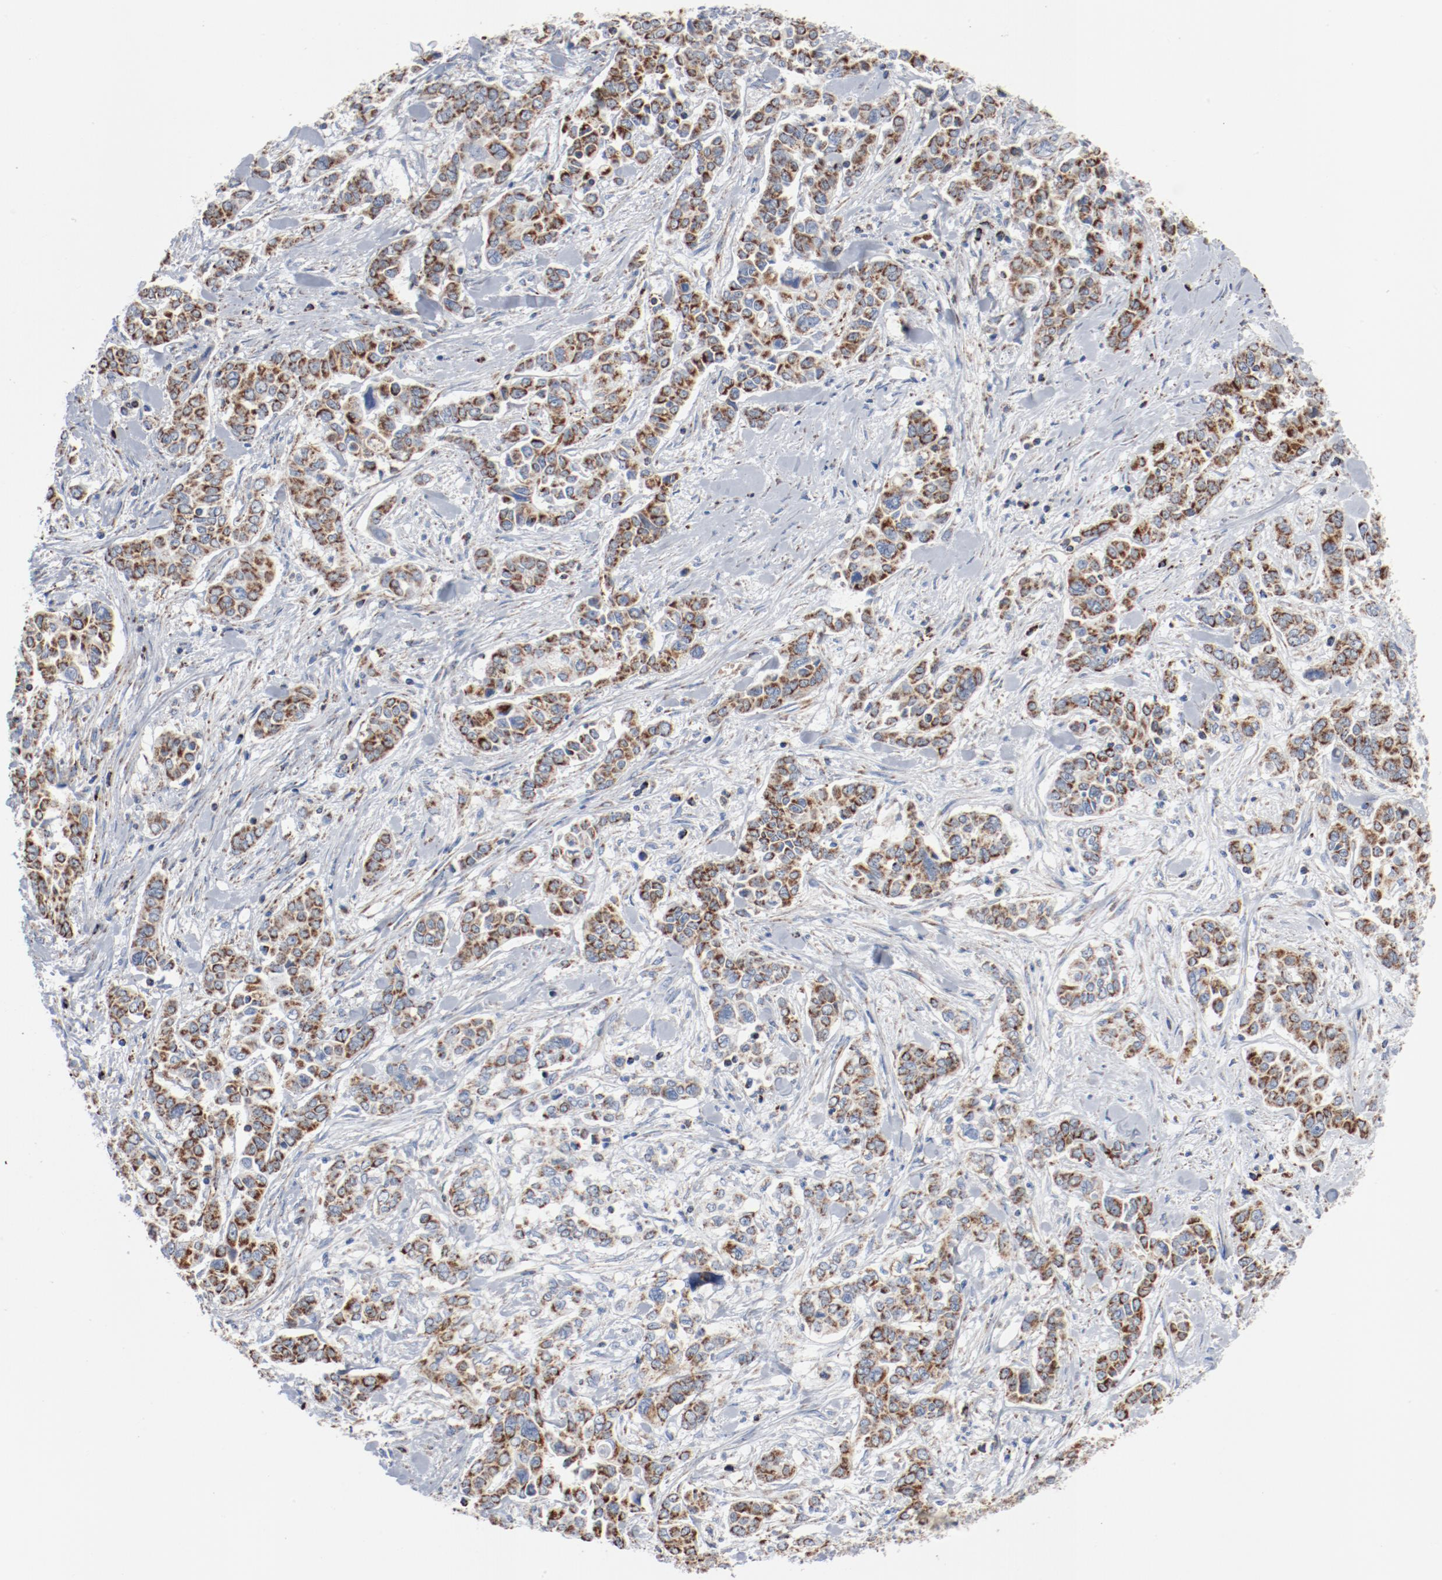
{"staining": {"intensity": "moderate", "quantity": ">75%", "location": "cytoplasmic/membranous"}, "tissue": "pancreatic cancer", "cell_type": "Tumor cells", "image_type": "cancer", "snomed": [{"axis": "morphology", "description": "Adenocarcinoma, NOS"}, {"axis": "topography", "description": "Pancreas"}], "caption": "The histopathology image shows immunohistochemical staining of pancreatic cancer (adenocarcinoma). There is moderate cytoplasmic/membranous expression is present in approximately >75% of tumor cells.", "gene": "NDUFB8", "patient": {"sex": "female", "age": 52}}